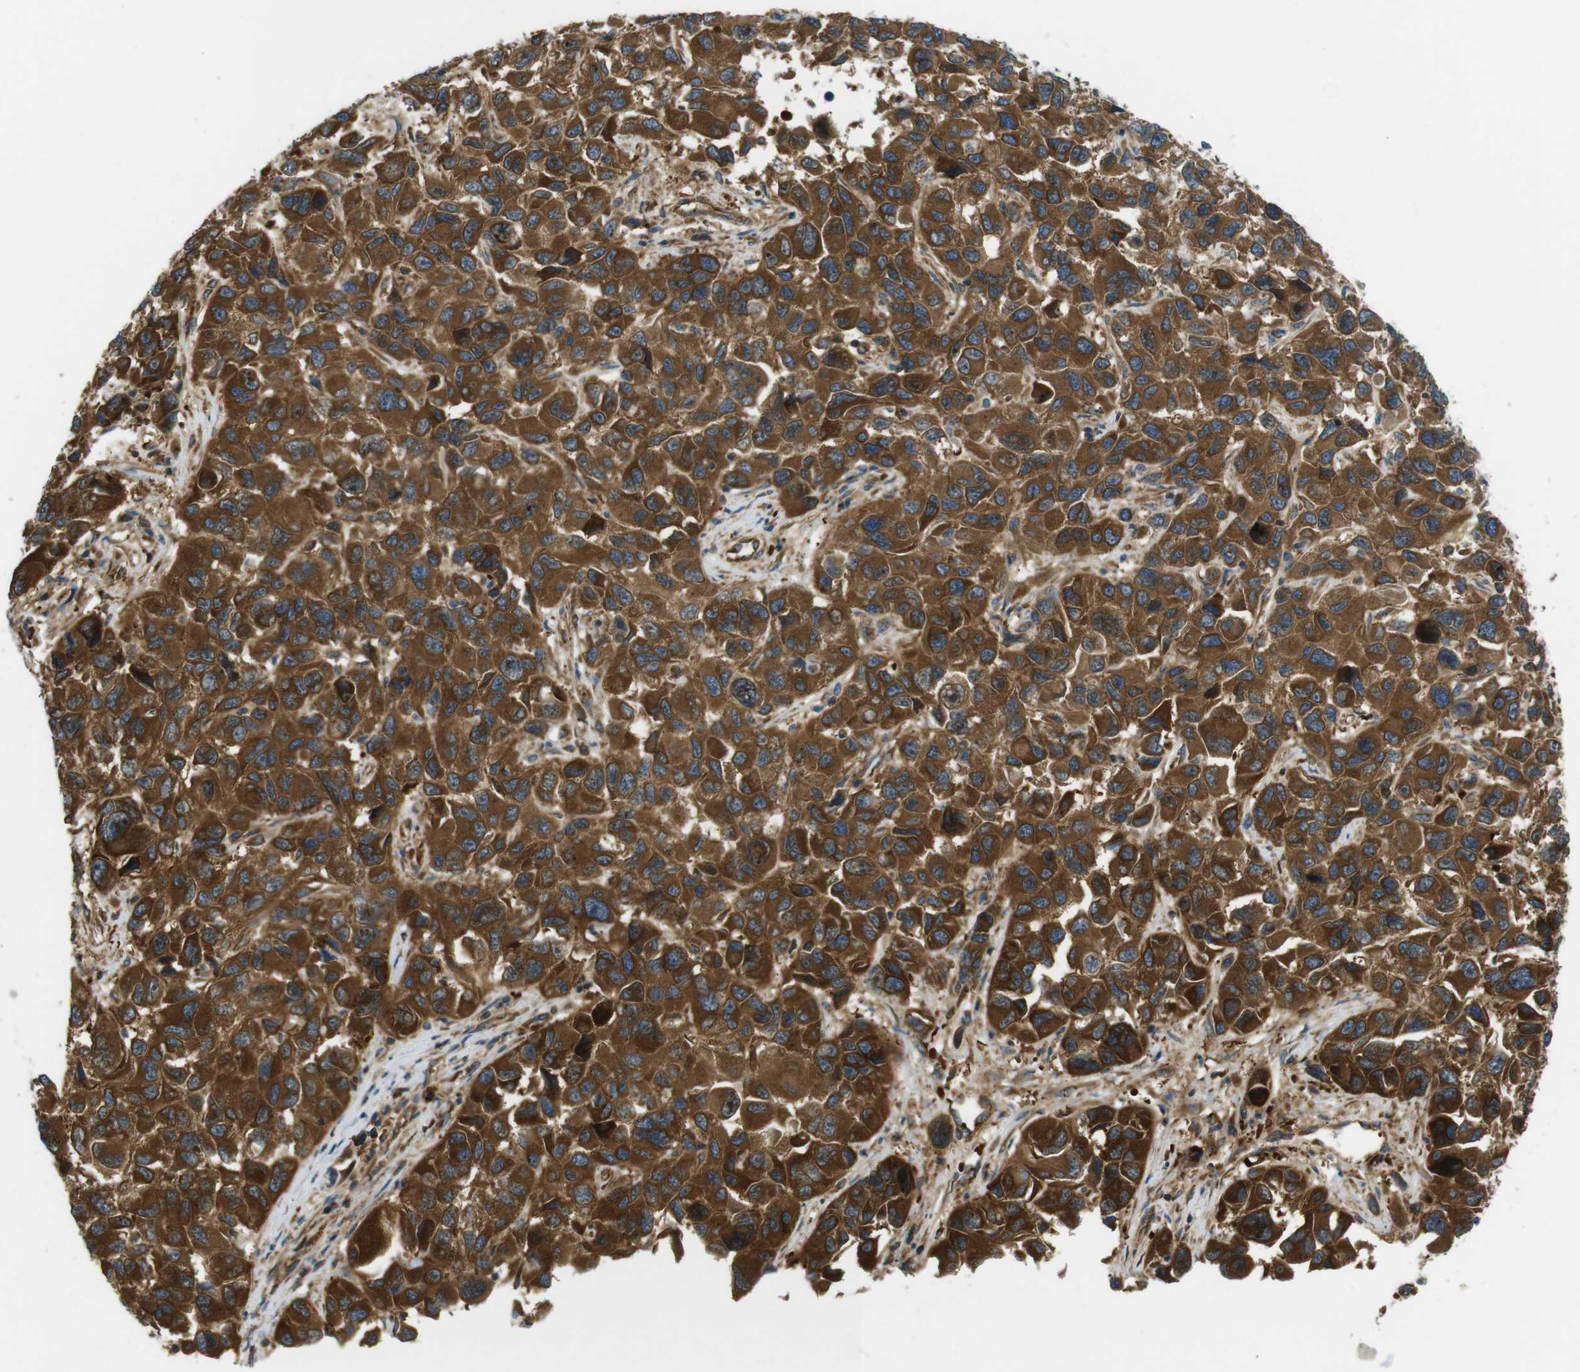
{"staining": {"intensity": "strong", "quantity": ">75%", "location": "cytoplasmic/membranous"}, "tissue": "melanoma", "cell_type": "Tumor cells", "image_type": "cancer", "snomed": [{"axis": "morphology", "description": "Malignant melanoma, NOS"}, {"axis": "topography", "description": "Skin"}], "caption": "Melanoma stained with DAB (3,3'-diaminobenzidine) immunohistochemistry (IHC) exhibits high levels of strong cytoplasmic/membranous expression in about >75% of tumor cells.", "gene": "TSC1", "patient": {"sex": "male", "age": 53}}